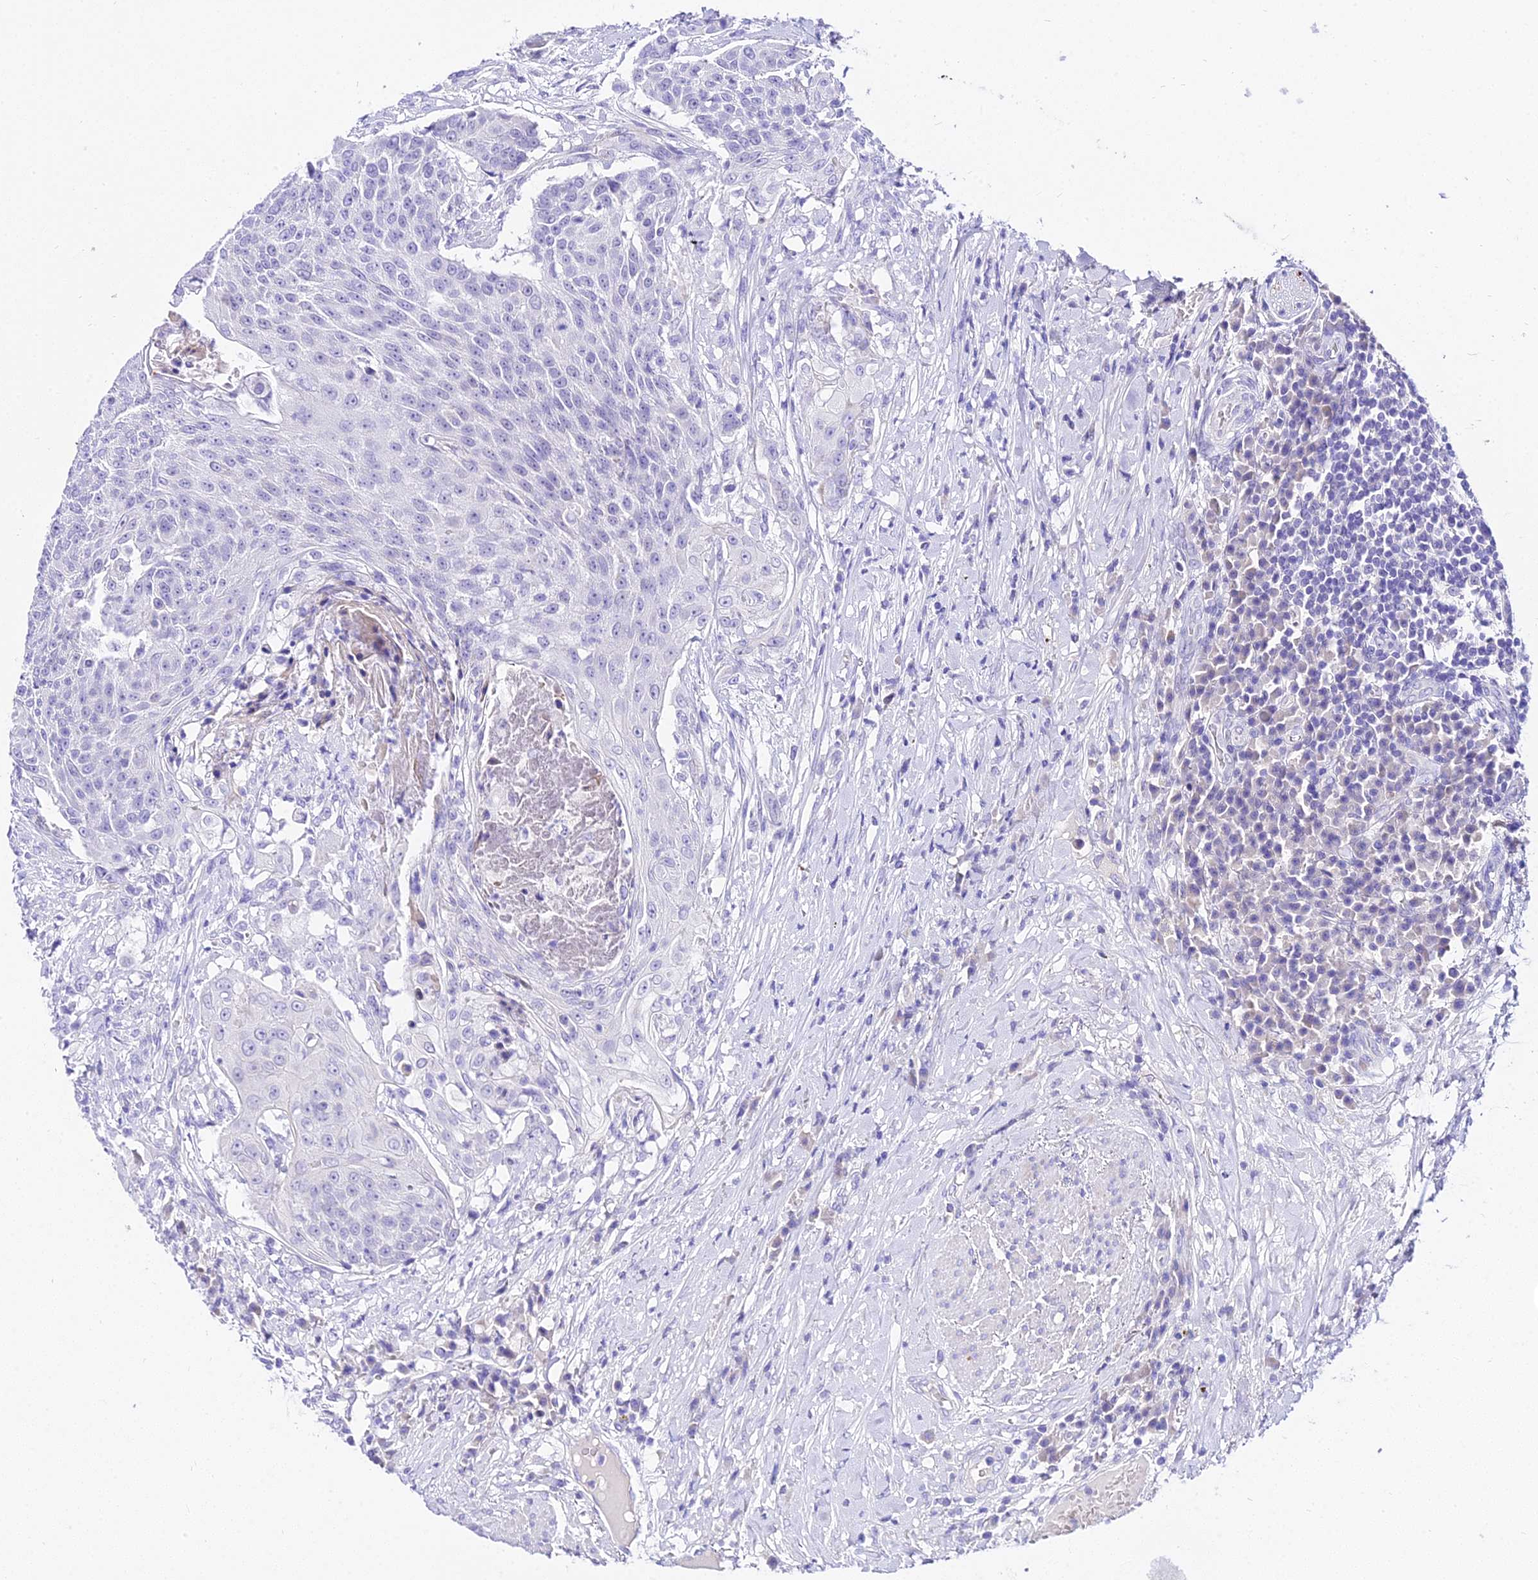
{"staining": {"intensity": "negative", "quantity": "none", "location": "none"}, "tissue": "urothelial cancer", "cell_type": "Tumor cells", "image_type": "cancer", "snomed": [{"axis": "morphology", "description": "Urothelial carcinoma, High grade"}, {"axis": "topography", "description": "Urinary bladder"}], "caption": "An immunohistochemistry (IHC) histopathology image of urothelial carcinoma (high-grade) is shown. There is no staining in tumor cells of urothelial carcinoma (high-grade).", "gene": "DEFB106A", "patient": {"sex": "female", "age": 63}}